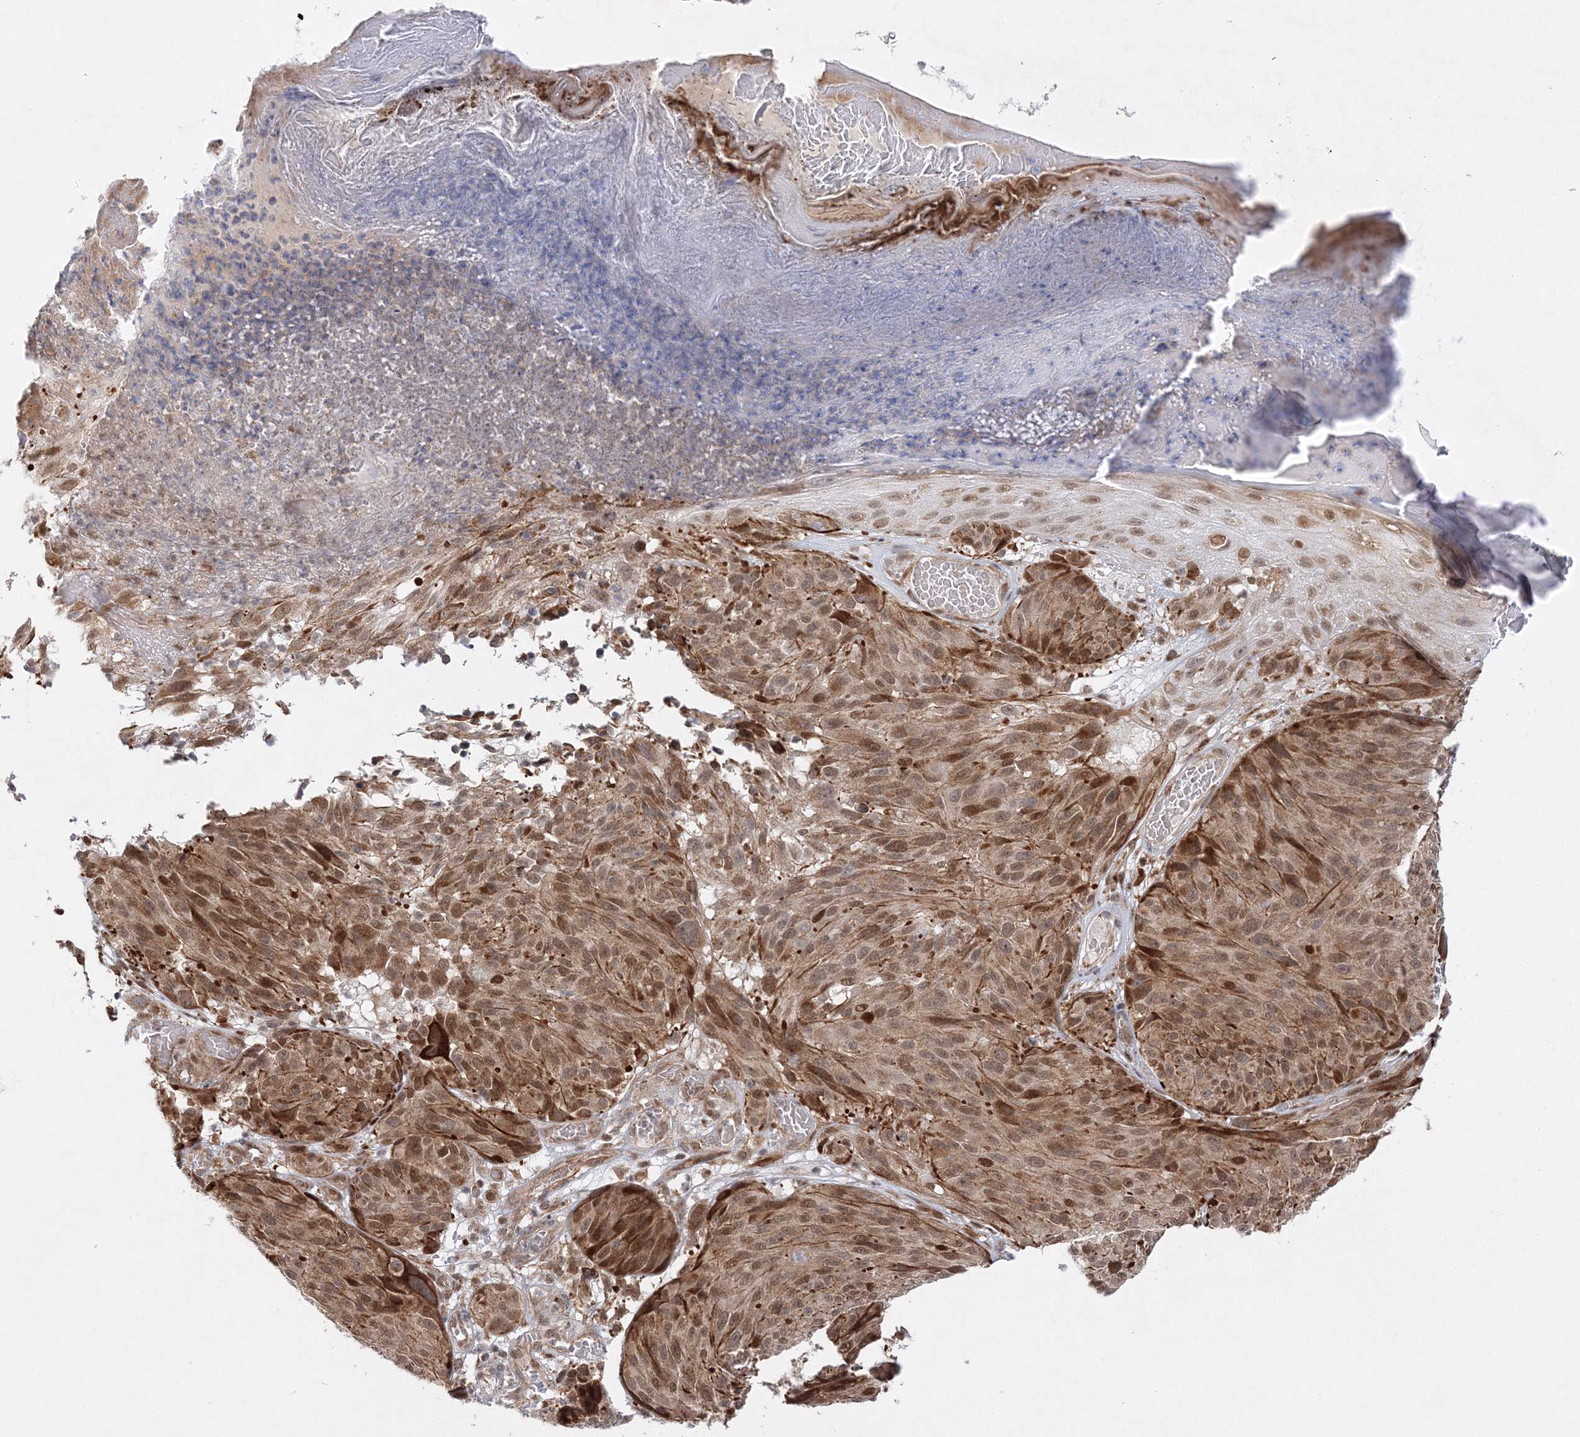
{"staining": {"intensity": "moderate", "quantity": ">75%", "location": "cytoplasmic/membranous,nuclear"}, "tissue": "melanoma", "cell_type": "Tumor cells", "image_type": "cancer", "snomed": [{"axis": "morphology", "description": "Malignant melanoma, NOS"}, {"axis": "topography", "description": "Skin"}], "caption": "About >75% of tumor cells in melanoma display moderate cytoplasmic/membranous and nuclear protein expression as visualized by brown immunohistochemical staining.", "gene": "RAB11FIP2", "patient": {"sex": "male", "age": 83}}